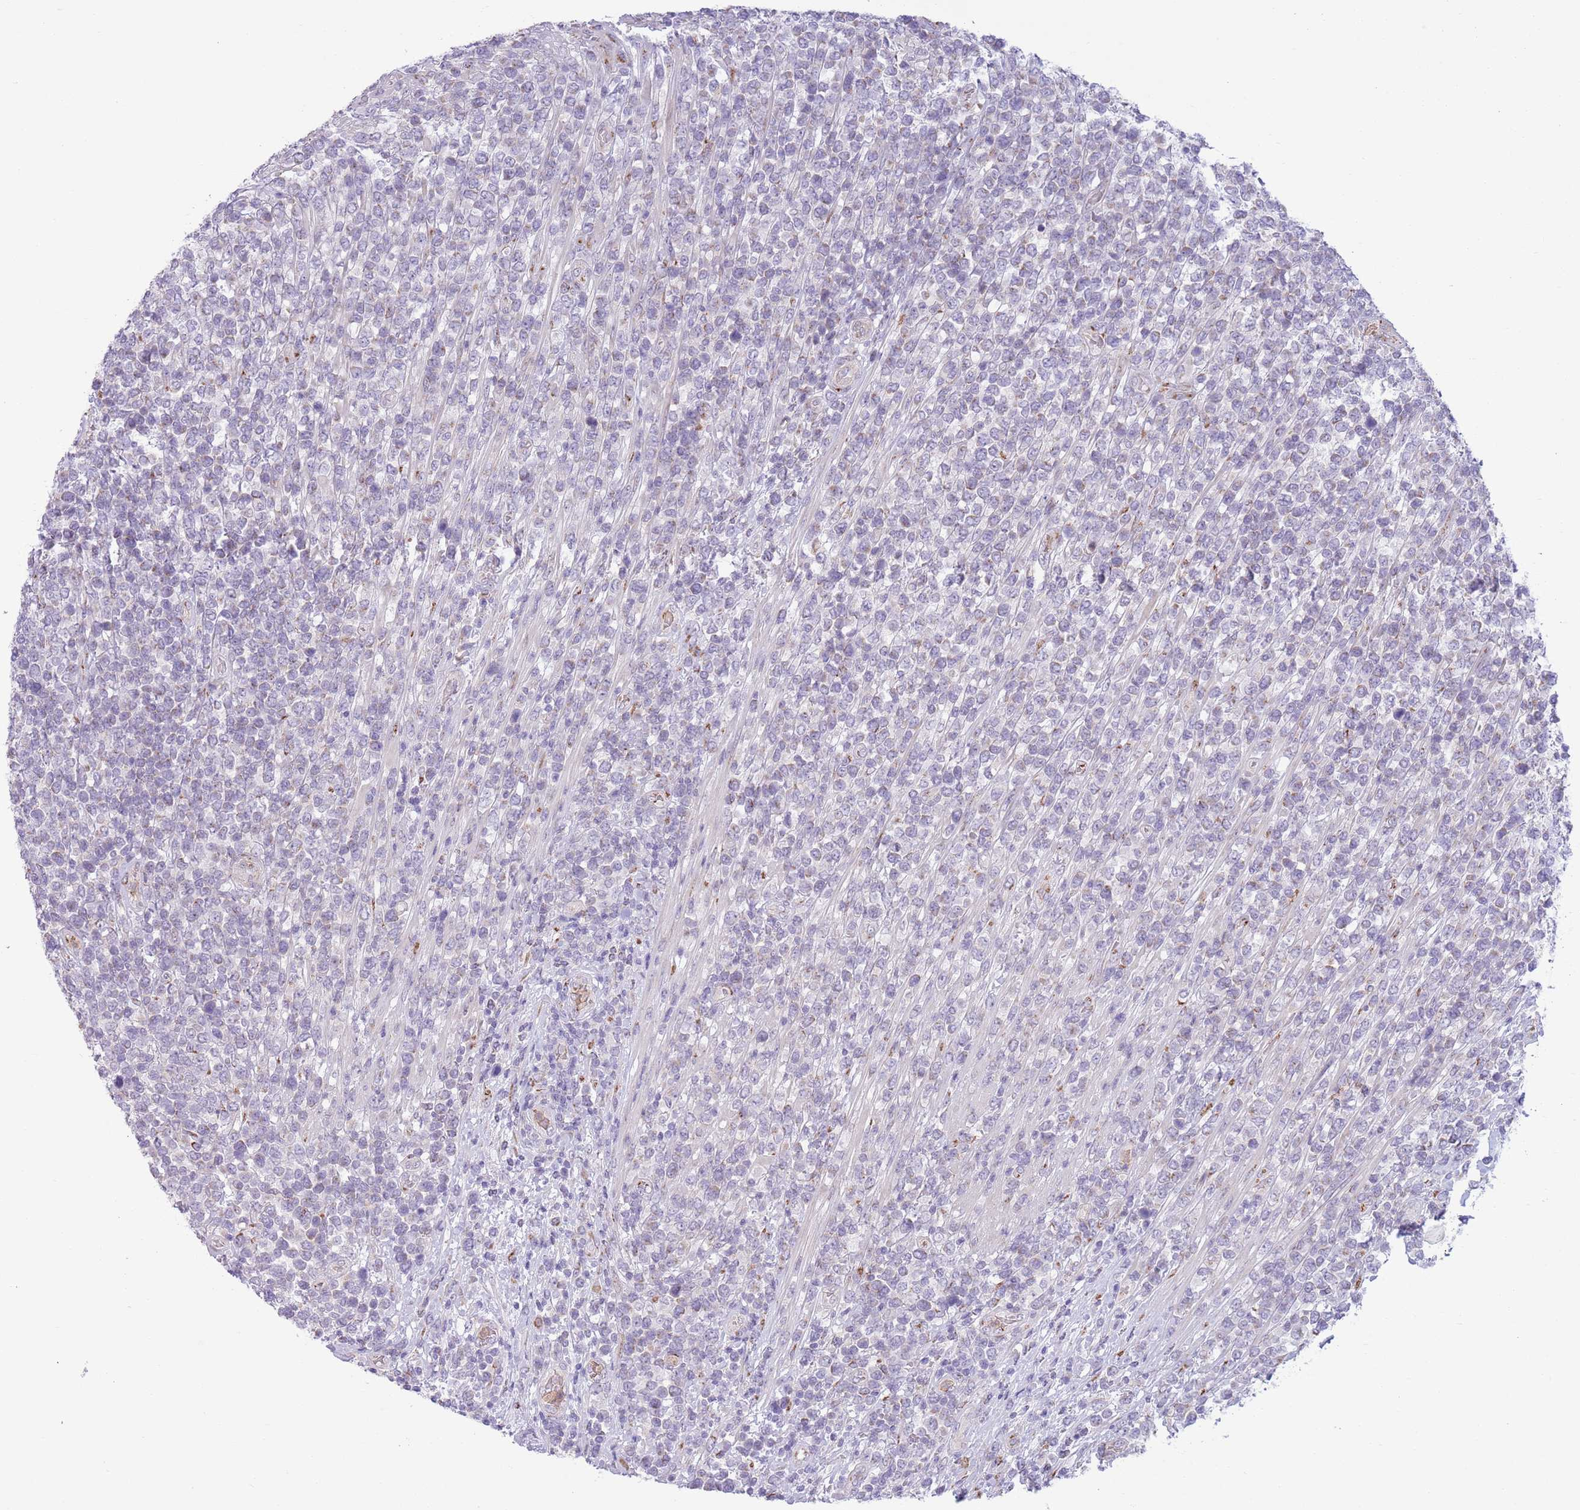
{"staining": {"intensity": "negative", "quantity": "none", "location": "none"}, "tissue": "lymphoma", "cell_type": "Tumor cells", "image_type": "cancer", "snomed": [{"axis": "morphology", "description": "Malignant lymphoma, non-Hodgkin's type, High grade"}, {"axis": "topography", "description": "Soft tissue"}], "caption": "Human malignant lymphoma, non-Hodgkin's type (high-grade) stained for a protein using immunohistochemistry displays no positivity in tumor cells.", "gene": "C20orf96", "patient": {"sex": "female", "age": 56}}